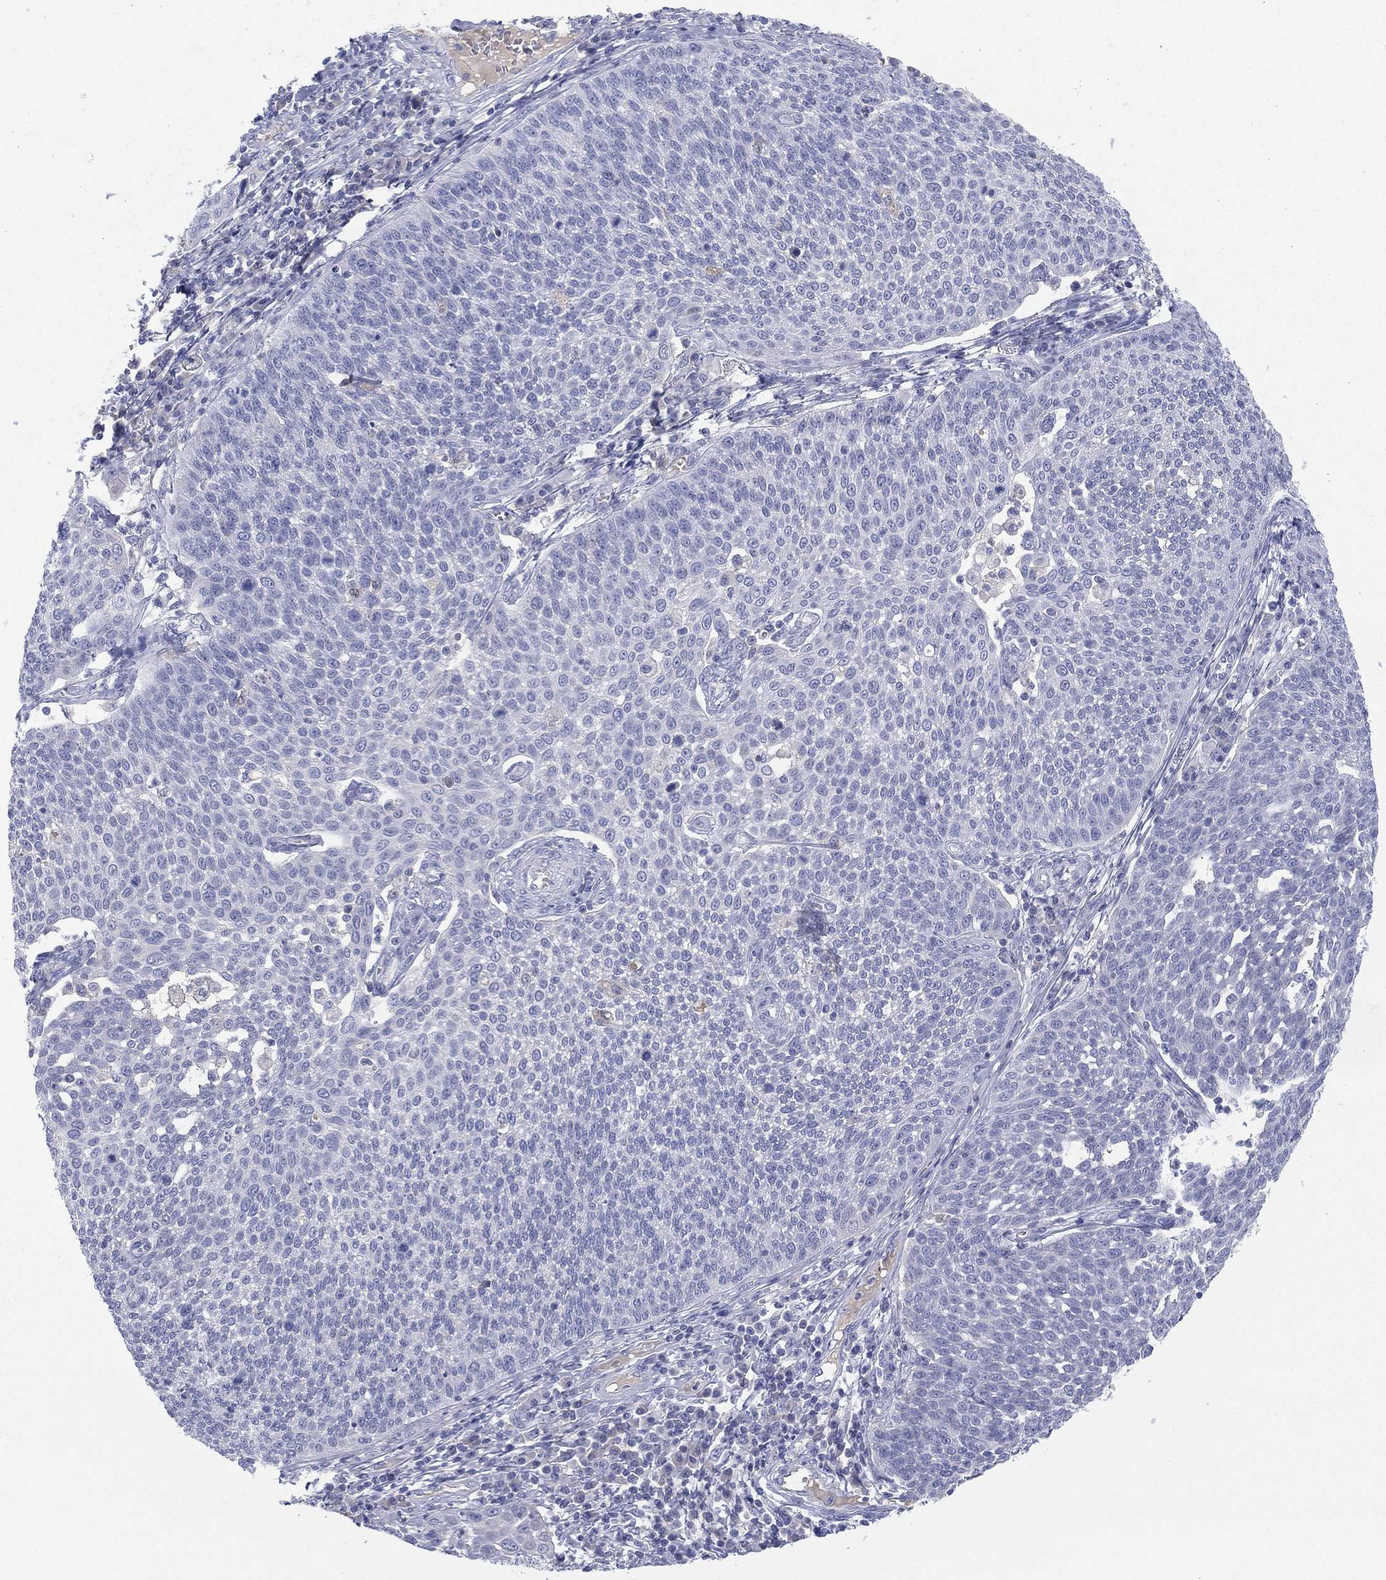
{"staining": {"intensity": "negative", "quantity": "none", "location": "none"}, "tissue": "cervical cancer", "cell_type": "Tumor cells", "image_type": "cancer", "snomed": [{"axis": "morphology", "description": "Squamous cell carcinoma, NOS"}, {"axis": "topography", "description": "Cervix"}], "caption": "High magnification brightfield microscopy of squamous cell carcinoma (cervical) stained with DAB (3,3'-diaminobenzidine) (brown) and counterstained with hematoxylin (blue): tumor cells show no significant expression.", "gene": "CYP2D6", "patient": {"sex": "female", "age": 34}}